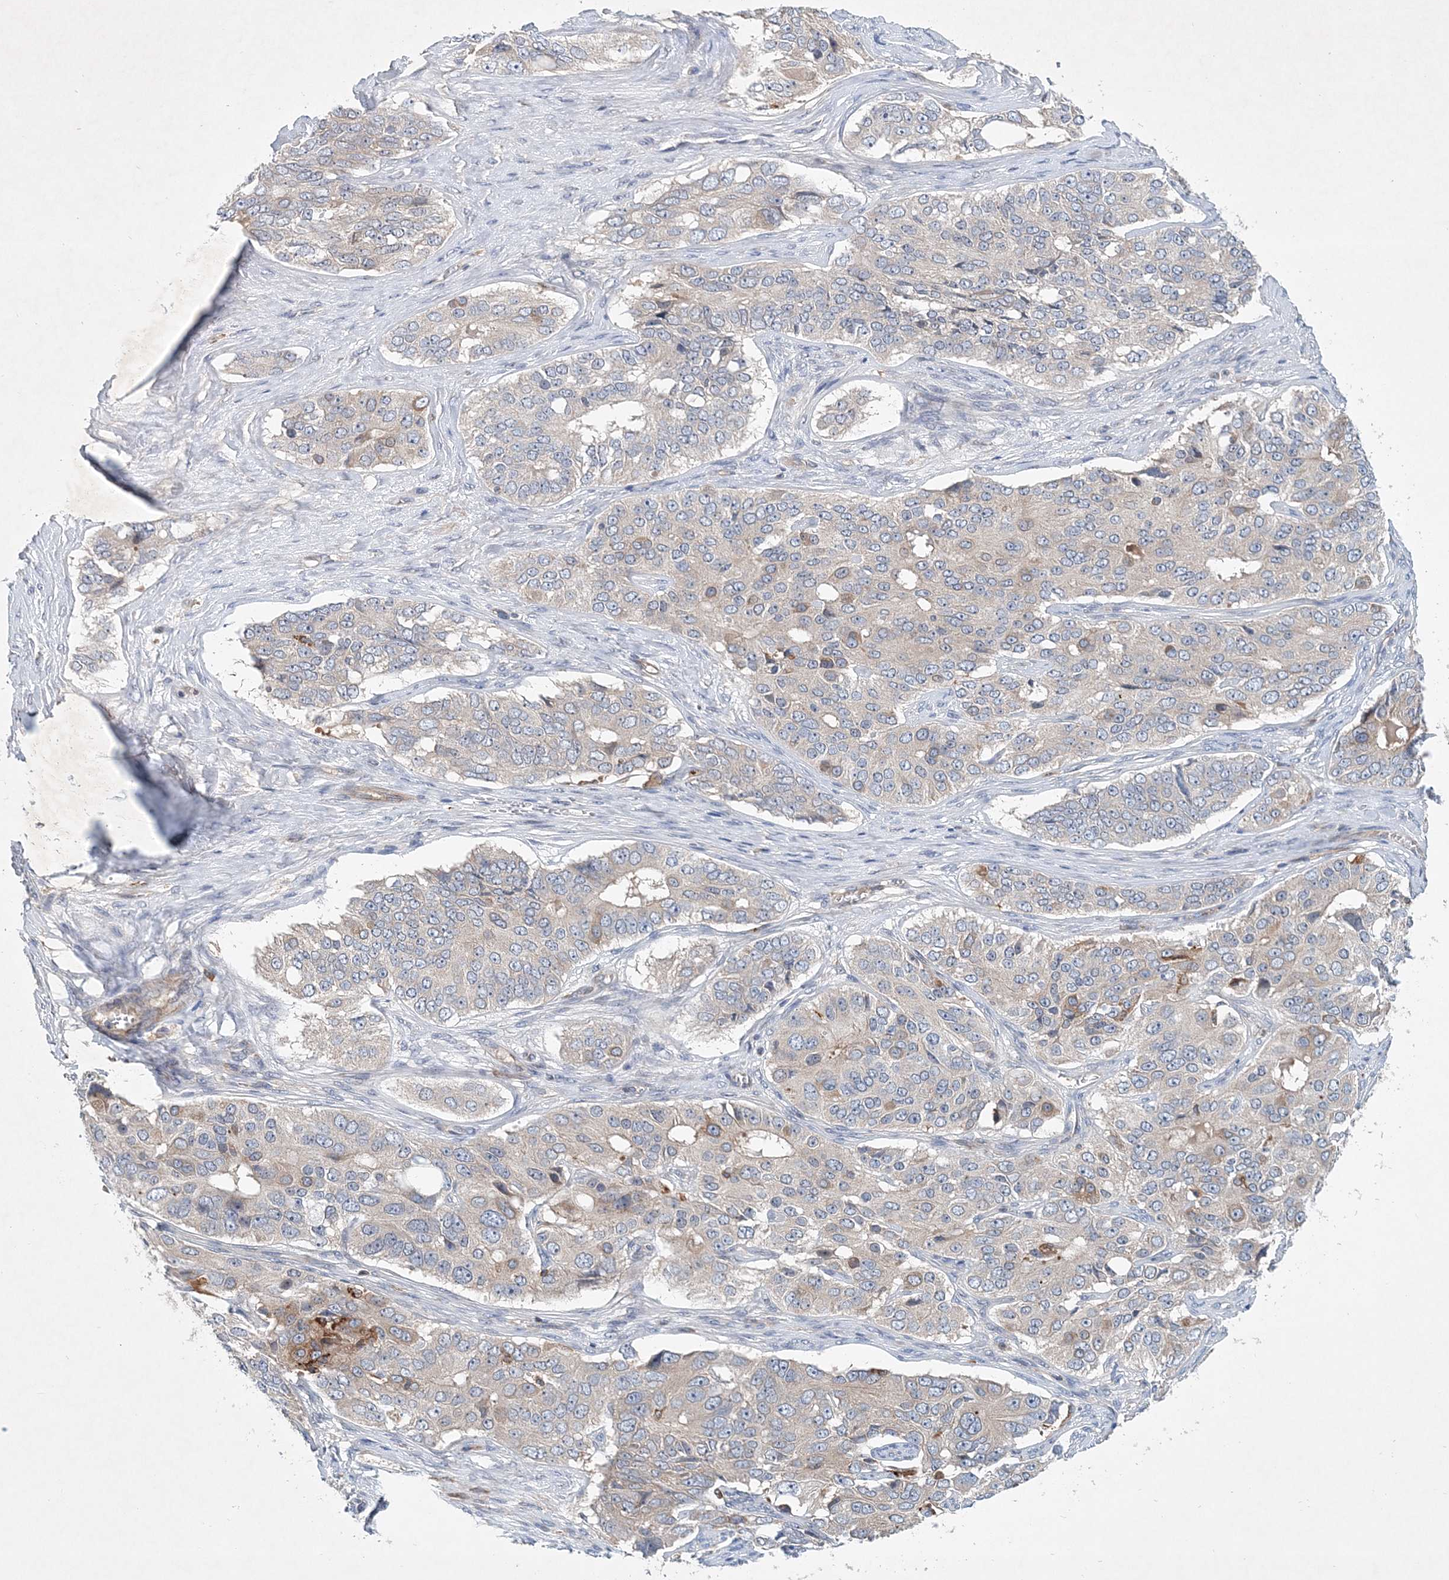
{"staining": {"intensity": "weak", "quantity": "<25%", "location": "cytoplasmic/membranous"}, "tissue": "ovarian cancer", "cell_type": "Tumor cells", "image_type": "cancer", "snomed": [{"axis": "morphology", "description": "Carcinoma, endometroid"}, {"axis": "topography", "description": "Ovary"}], "caption": "Protein analysis of ovarian cancer (endometroid carcinoma) exhibits no significant positivity in tumor cells.", "gene": "P2RY10", "patient": {"sex": "female", "age": 51}}